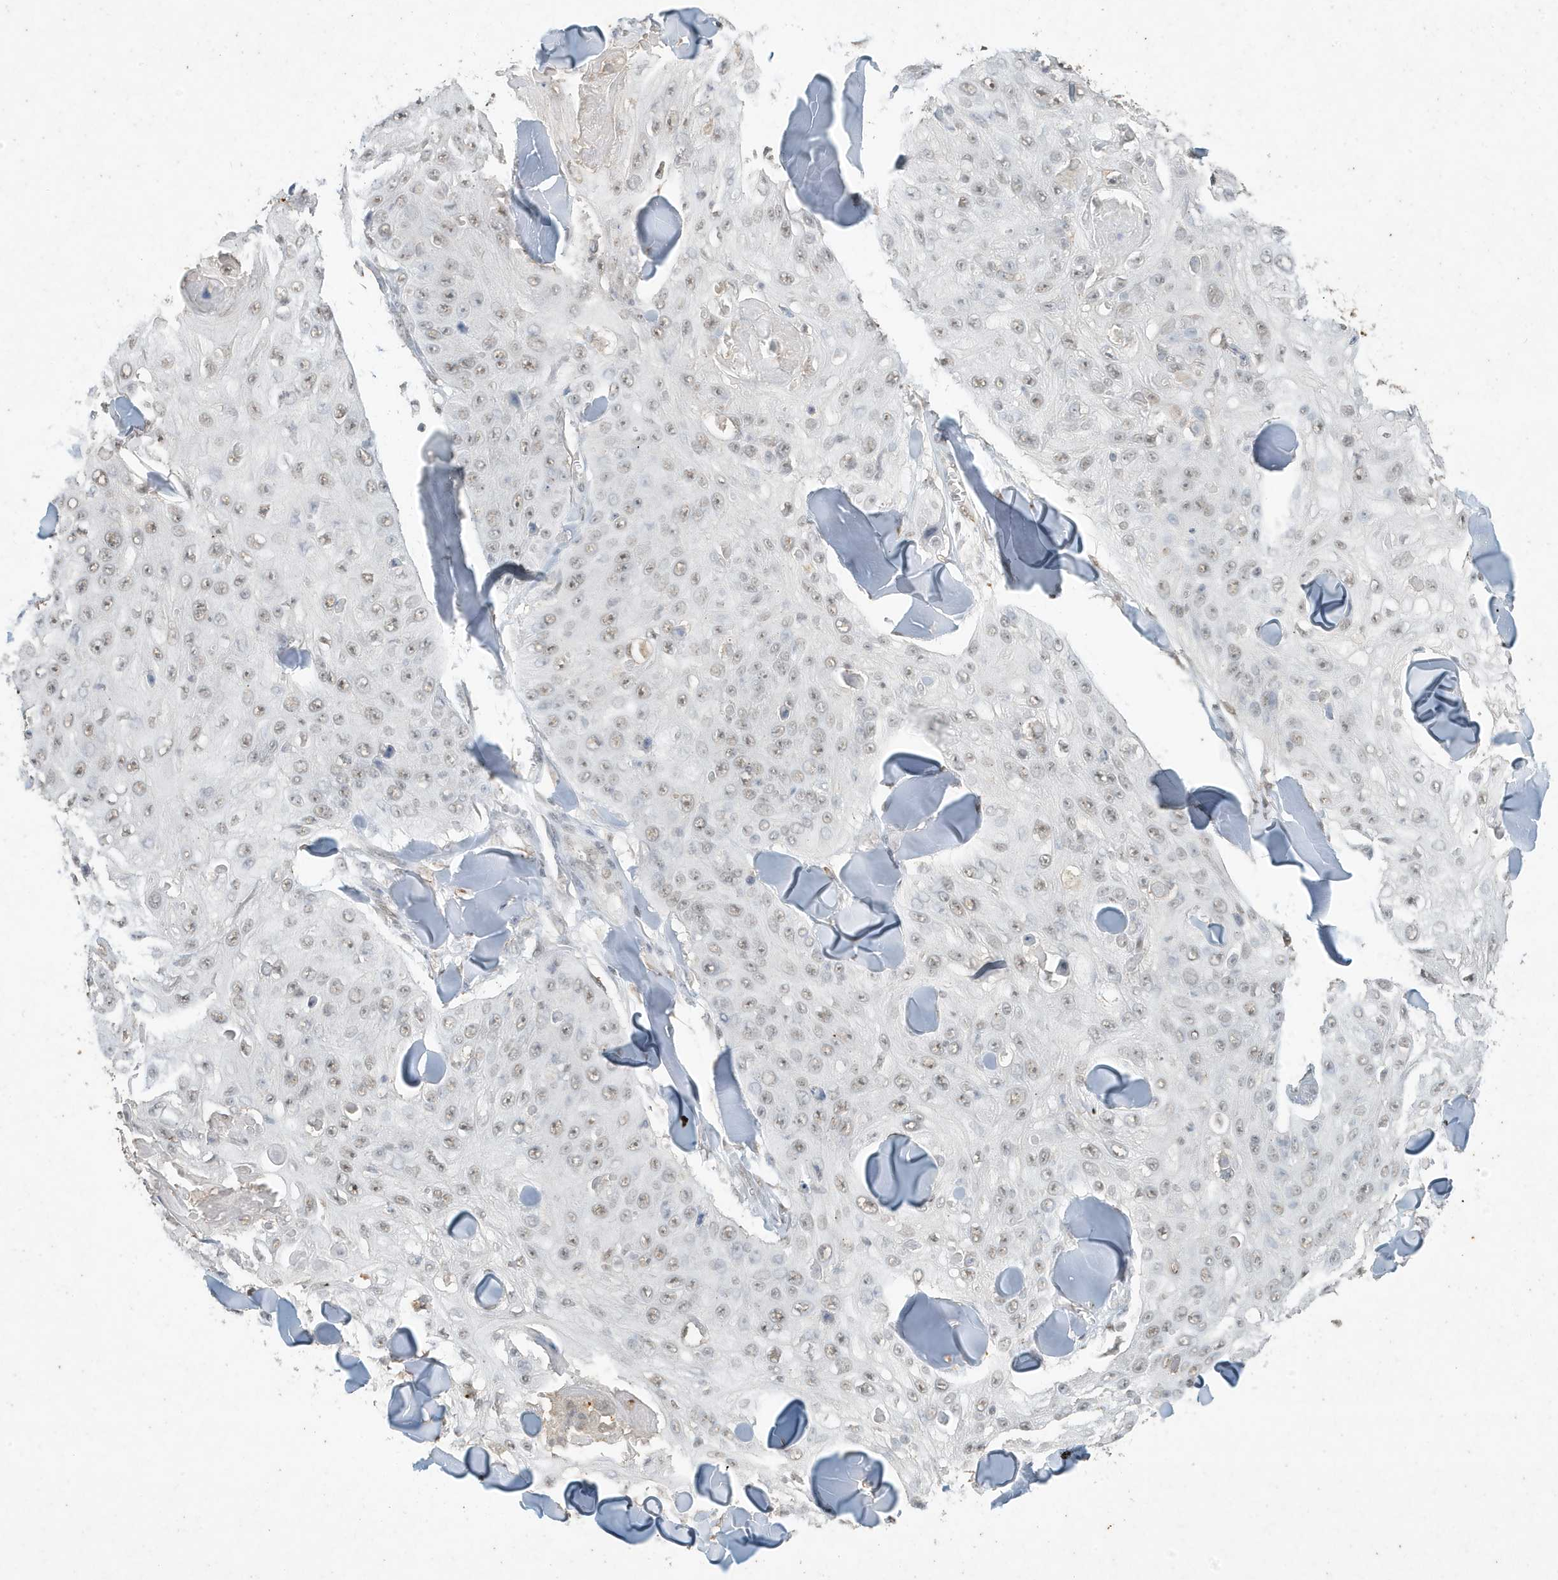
{"staining": {"intensity": "weak", "quantity": "<25%", "location": "nuclear"}, "tissue": "skin cancer", "cell_type": "Tumor cells", "image_type": "cancer", "snomed": [{"axis": "morphology", "description": "Squamous cell carcinoma, NOS"}, {"axis": "topography", "description": "Skin"}], "caption": "This is an IHC histopathology image of human squamous cell carcinoma (skin). There is no positivity in tumor cells.", "gene": "DEFA1", "patient": {"sex": "male", "age": 86}}